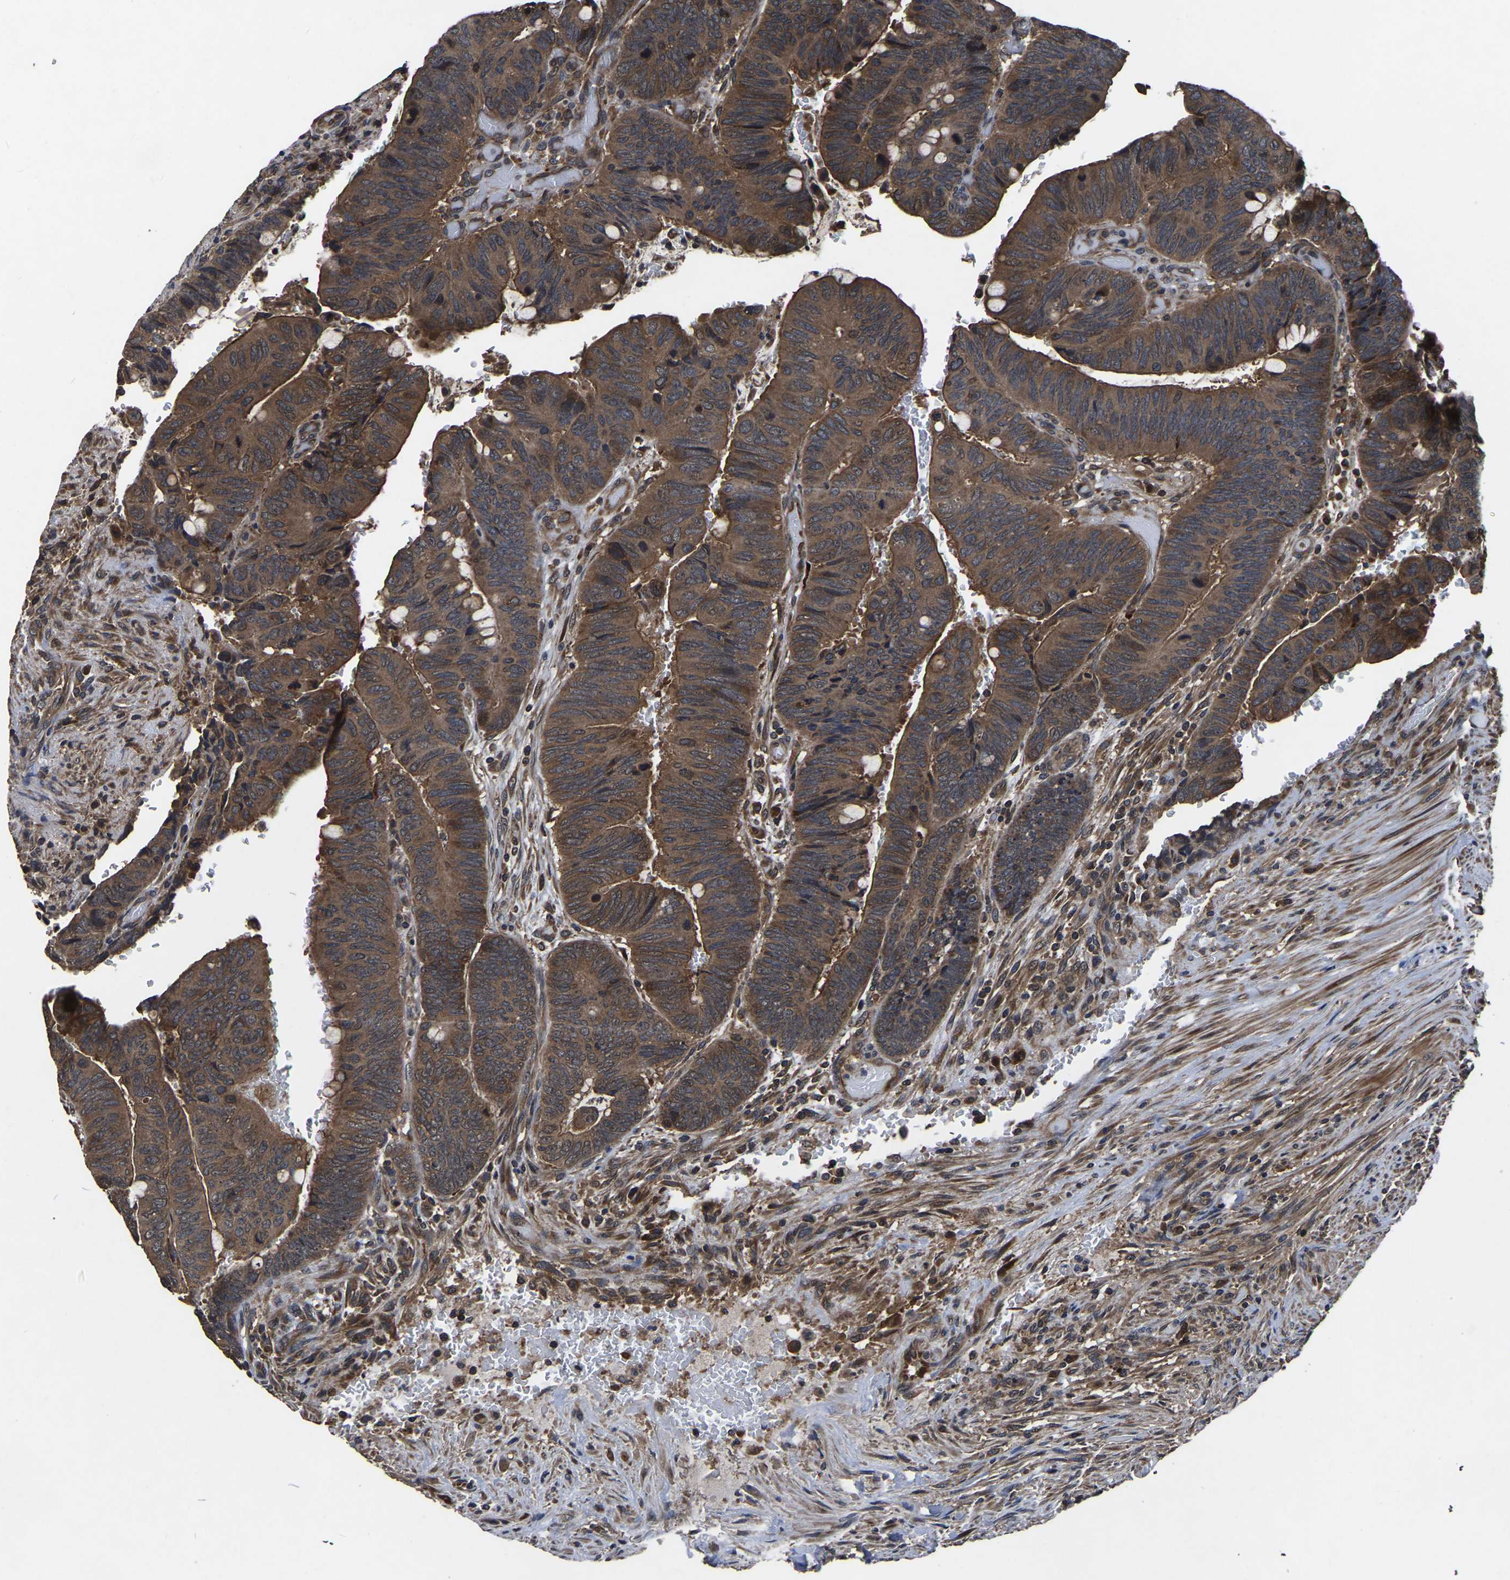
{"staining": {"intensity": "moderate", "quantity": ">75%", "location": "cytoplasmic/membranous"}, "tissue": "colorectal cancer", "cell_type": "Tumor cells", "image_type": "cancer", "snomed": [{"axis": "morphology", "description": "Normal tissue, NOS"}, {"axis": "morphology", "description": "Adenocarcinoma, NOS"}, {"axis": "topography", "description": "Rectum"}], "caption": "A histopathology image of adenocarcinoma (colorectal) stained for a protein displays moderate cytoplasmic/membranous brown staining in tumor cells. The staining was performed using DAB (3,3'-diaminobenzidine) to visualize the protein expression in brown, while the nuclei were stained in blue with hematoxylin (Magnification: 20x).", "gene": "CRYZL1", "patient": {"sex": "male", "age": 92}}